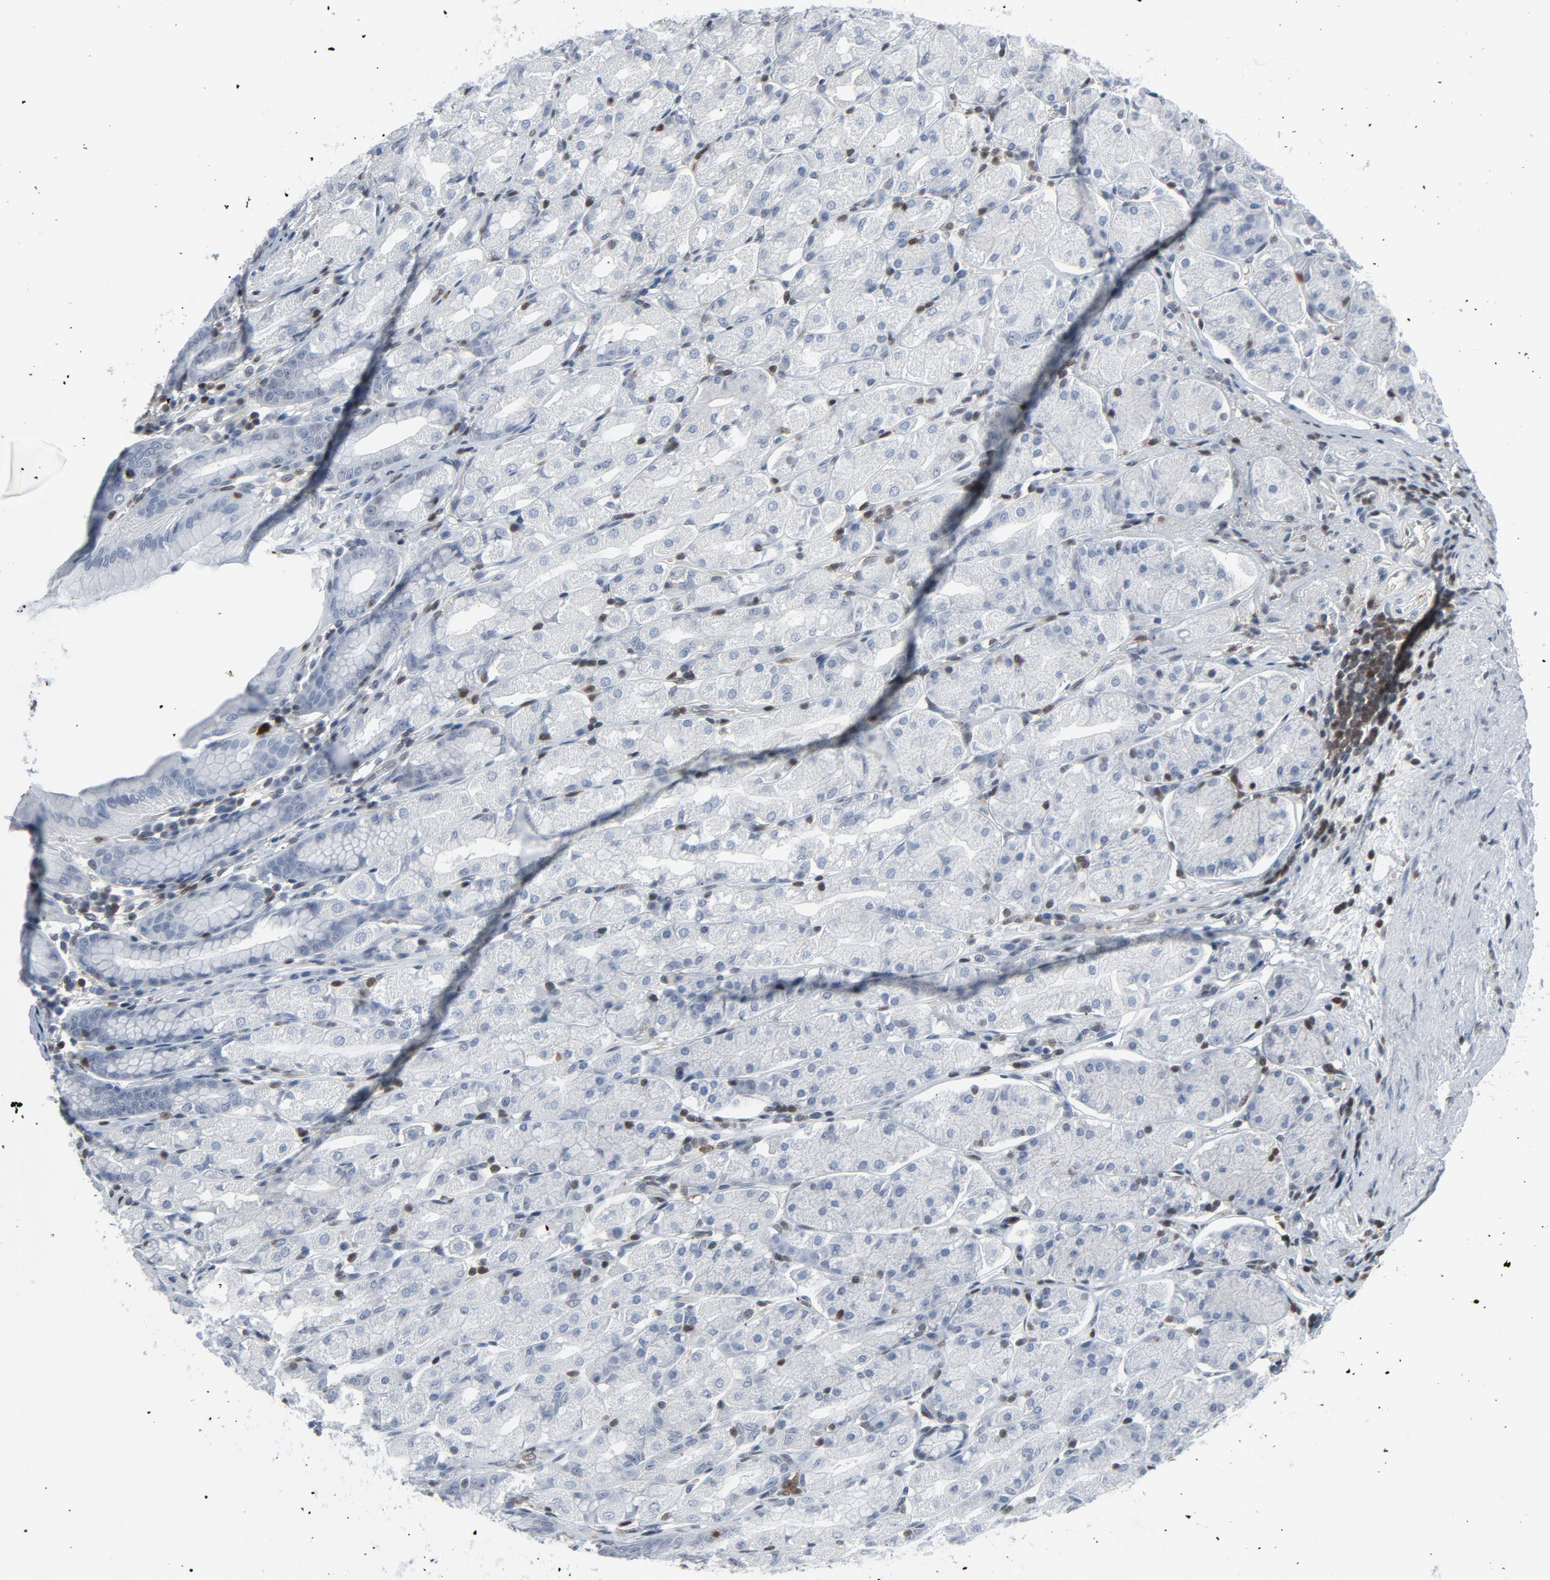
{"staining": {"intensity": "negative", "quantity": "none", "location": "none"}, "tissue": "stomach", "cell_type": "Glandular cells", "image_type": "normal", "snomed": [{"axis": "morphology", "description": "Normal tissue, NOS"}, {"axis": "topography", "description": "Stomach, upper"}], "caption": "This image is of benign stomach stained with immunohistochemistry to label a protein in brown with the nuclei are counter-stained blue. There is no expression in glandular cells.", "gene": "STAT5A", "patient": {"sex": "male", "age": 68}}